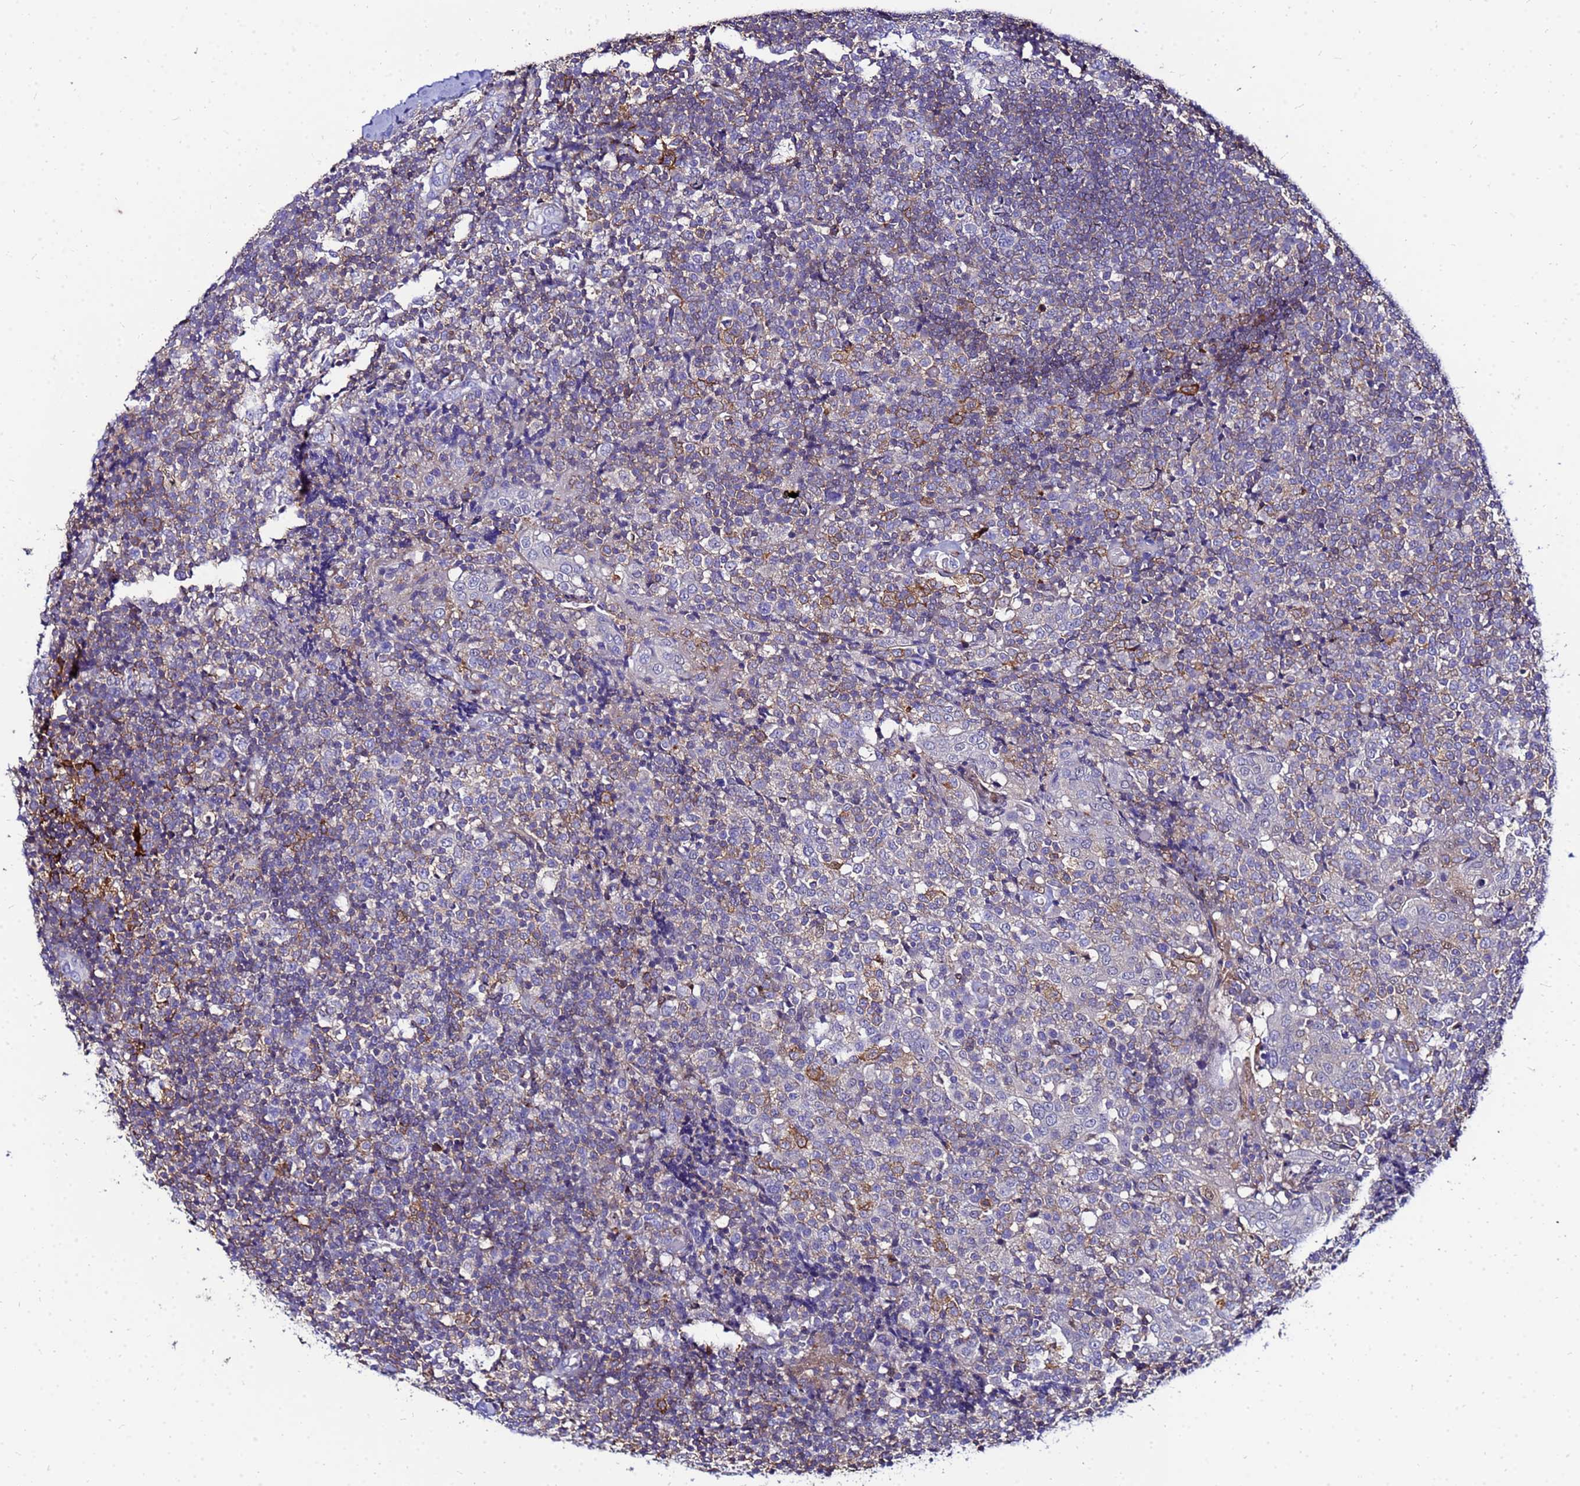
{"staining": {"intensity": "negative", "quantity": "none", "location": "none"}, "tissue": "tonsil", "cell_type": "Germinal center cells", "image_type": "normal", "snomed": [{"axis": "morphology", "description": "Normal tissue, NOS"}, {"axis": "topography", "description": "Tonsil"}], "caption": "Immunohistochemistry (IHC) of benign human tonsil reveals no staining in germinal center cells. Nuclei are stained in blue.", "gene": "DBNDD2", "patient": {"sex": "female", "age": 19}}